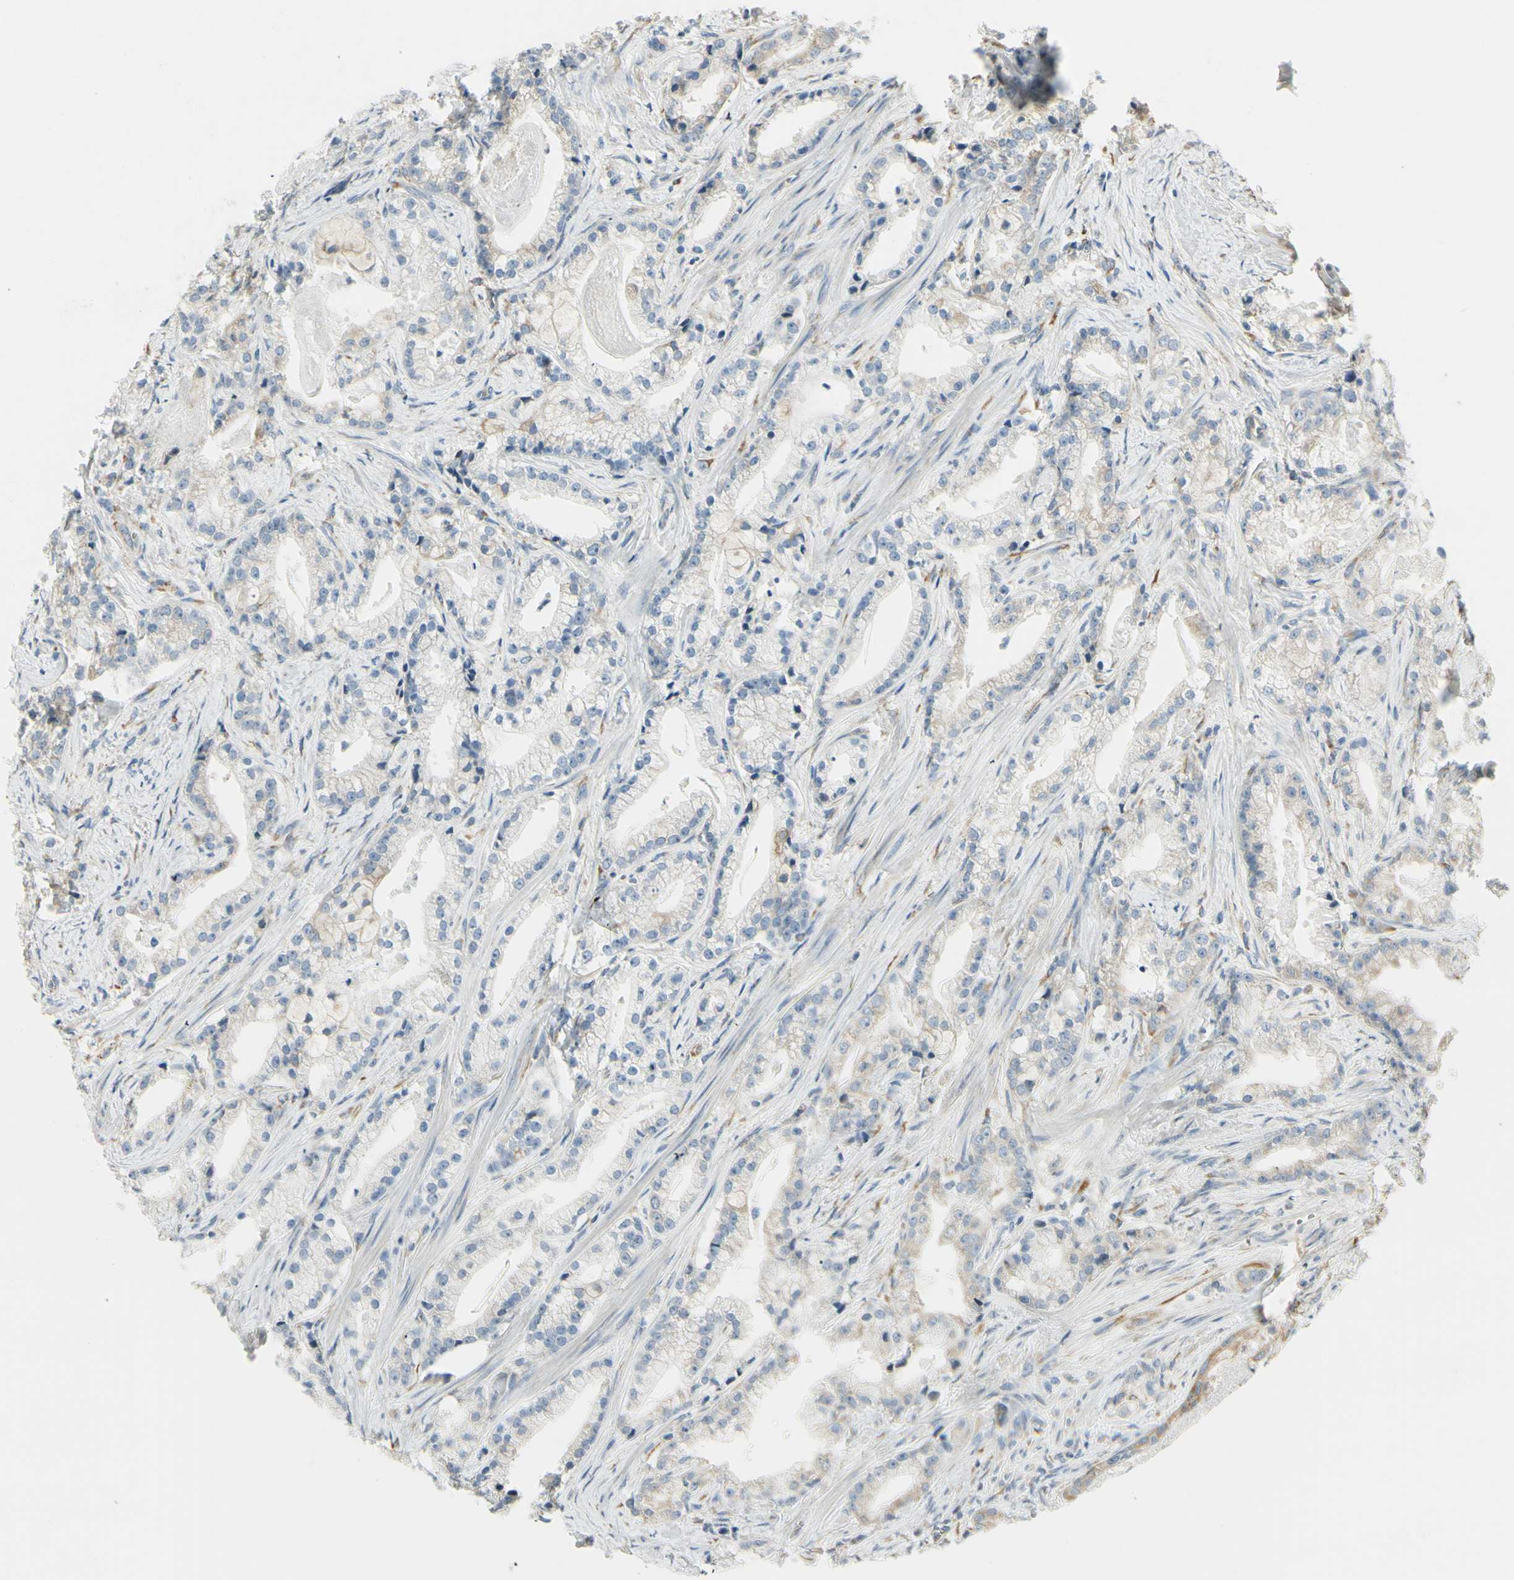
{"staining": {"intensity": "negative", "quantity": "none", "location": "none"}, "tissue": "prostate cancer", "cell_type": "Tumor cells", "image_type": "cancer", "snomed": [{"axis": "morphology", "description": "Adenocarcinoma, Low grade"}, {"axis": "topography", "description": "Prostate"}], "caption": "The histopathology image exhibits no significant expression in tumor cells of prostate adenocarcinoma (low-grade). (DAB (3,3'-diaminobenzidine) immunohistochemistry (IHC) visualized using brightfield microscopy, high magnification).", "gene": "IGDCC4", "patient": {"sex": "male", "age": 59}}